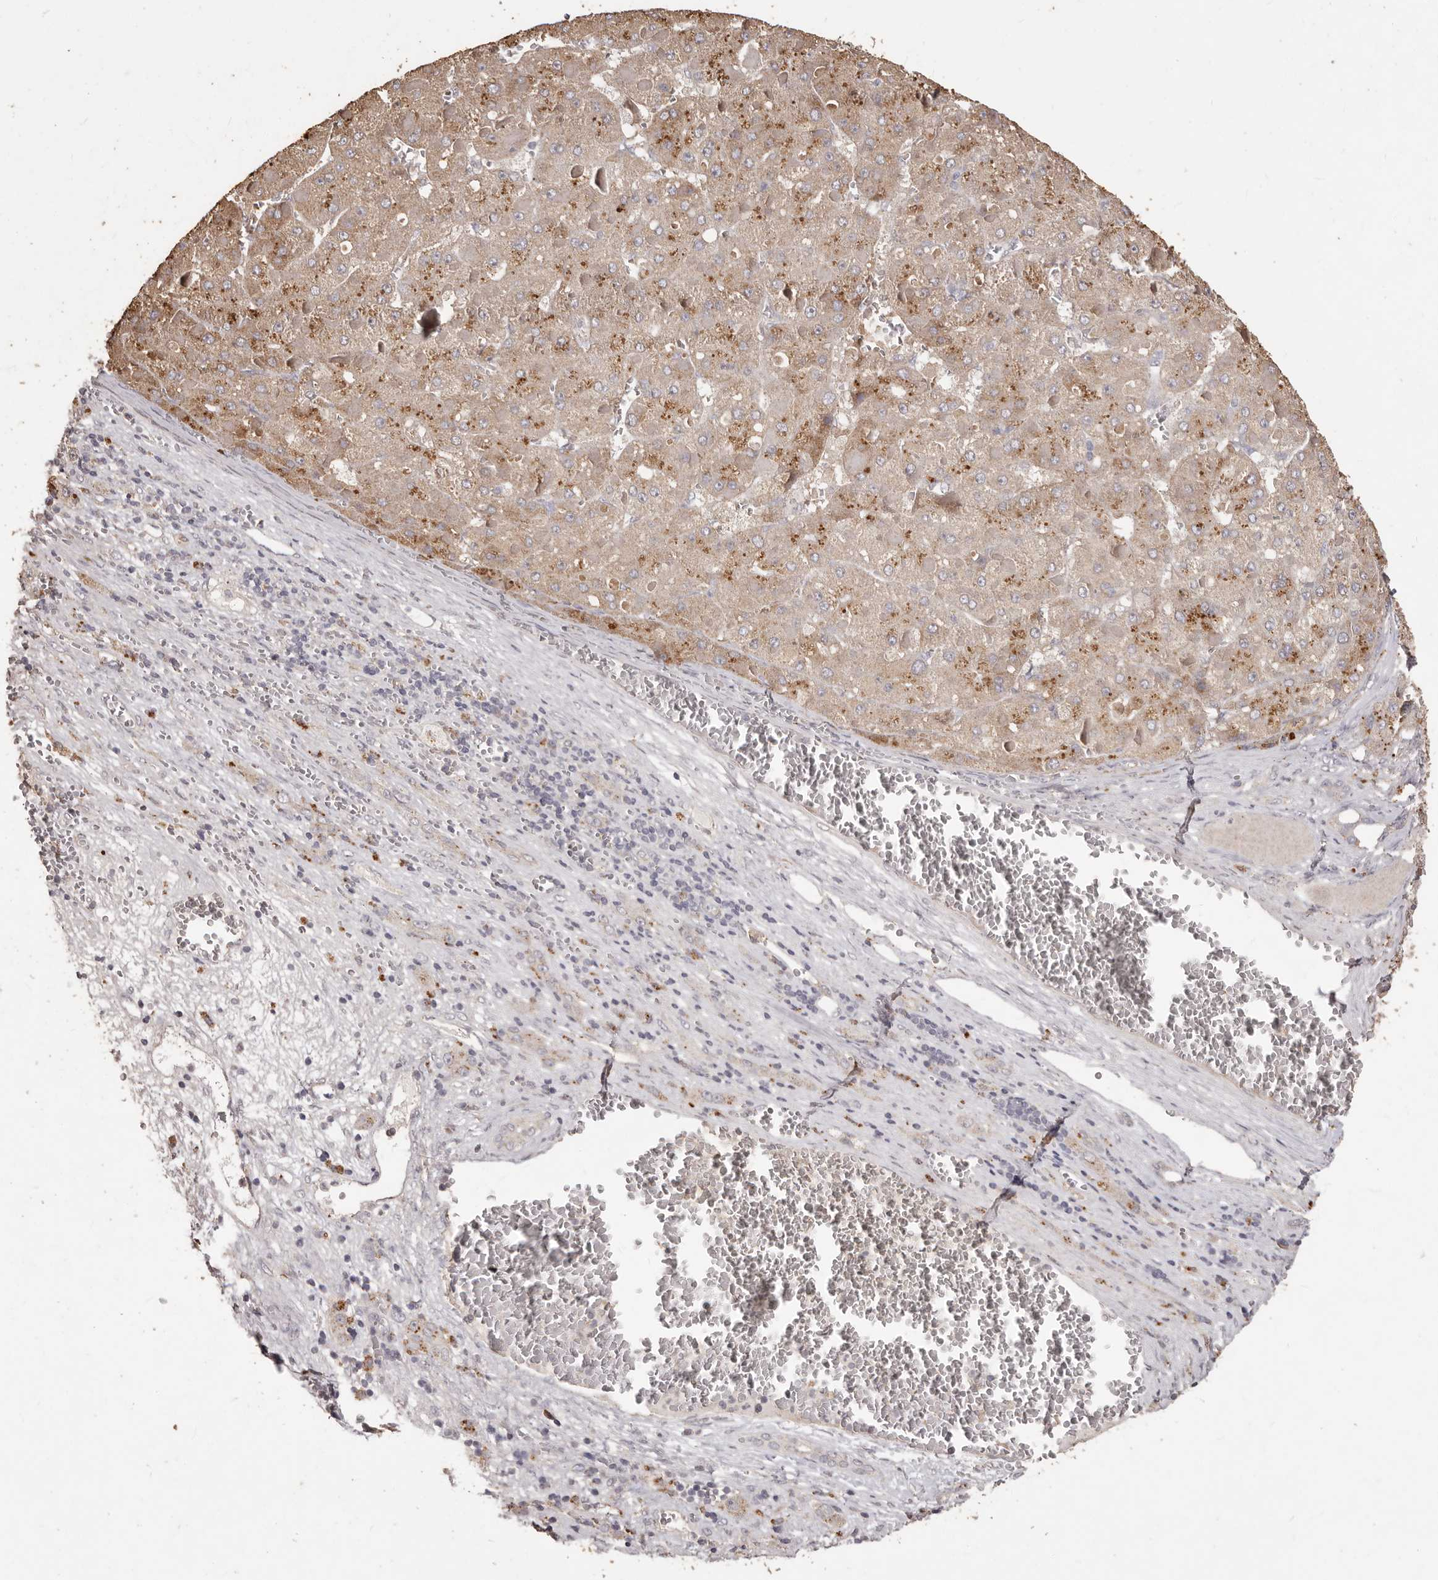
{"staining": {"intensity": "moderate", "quantity": ">75%", "location": "cytoplasmic/membranous"}, "tissue": "liver cancer", "cell_type": "Tumor cells", "image_type": "cancer", "snomed": [{"axis": "morphology", "description": "Carcinoma, Hepatocellular, NOS"}, {"axis": "topography", "description": "Liver"}], "caption": "Liver hepatocellular carcinoma stained with DAB (3,3'-diaminobenzidine) IHC shows medium levels of moderate cytoplasmic/membranous expression in approximately >75% of tumor cells.", "gene": "PRSS27", "patient": {"sex": "female", "age": 73}}